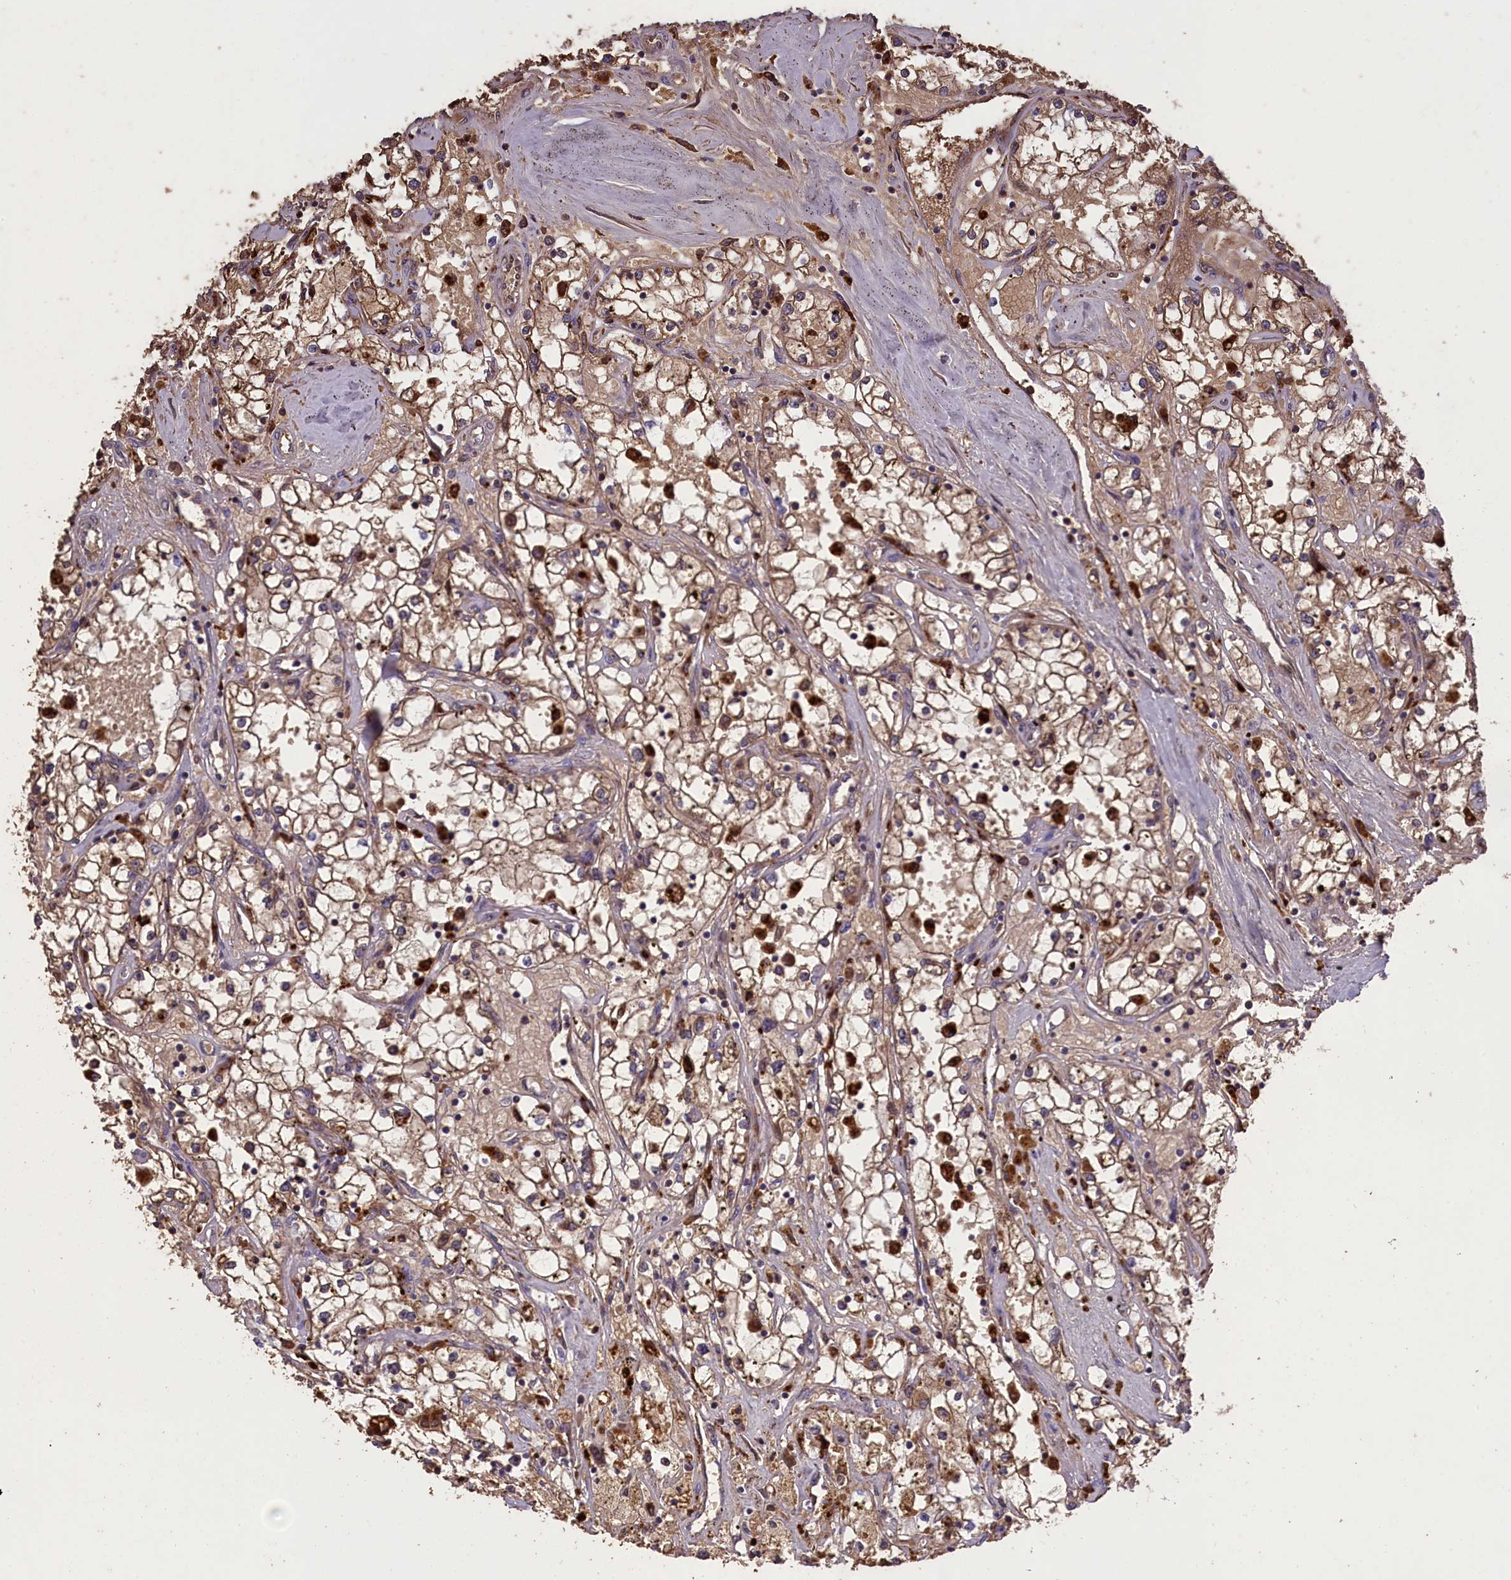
{"staining": {"intensity": "moderate", "quantity": ">75%", "location": "cytoplasmic/membranous"}, "tissue": "renal cancer", "cell_type": "Tumor cells", "image_type": "cancer", "snomed": [{"axis": "morphology", "description": "Adenocarcinoma, NOS"}, {"axis": "topography", "description": "Kidney"}], "caption": "A micrograph of renal adenocarcinoma stained for a protein shows moderate cytoplasmic/membranous brown staining in tumor cells. Nuclei are stained in blue.", "gene": "CLRN2", "patient": {"sex": "male", "age": 56}}